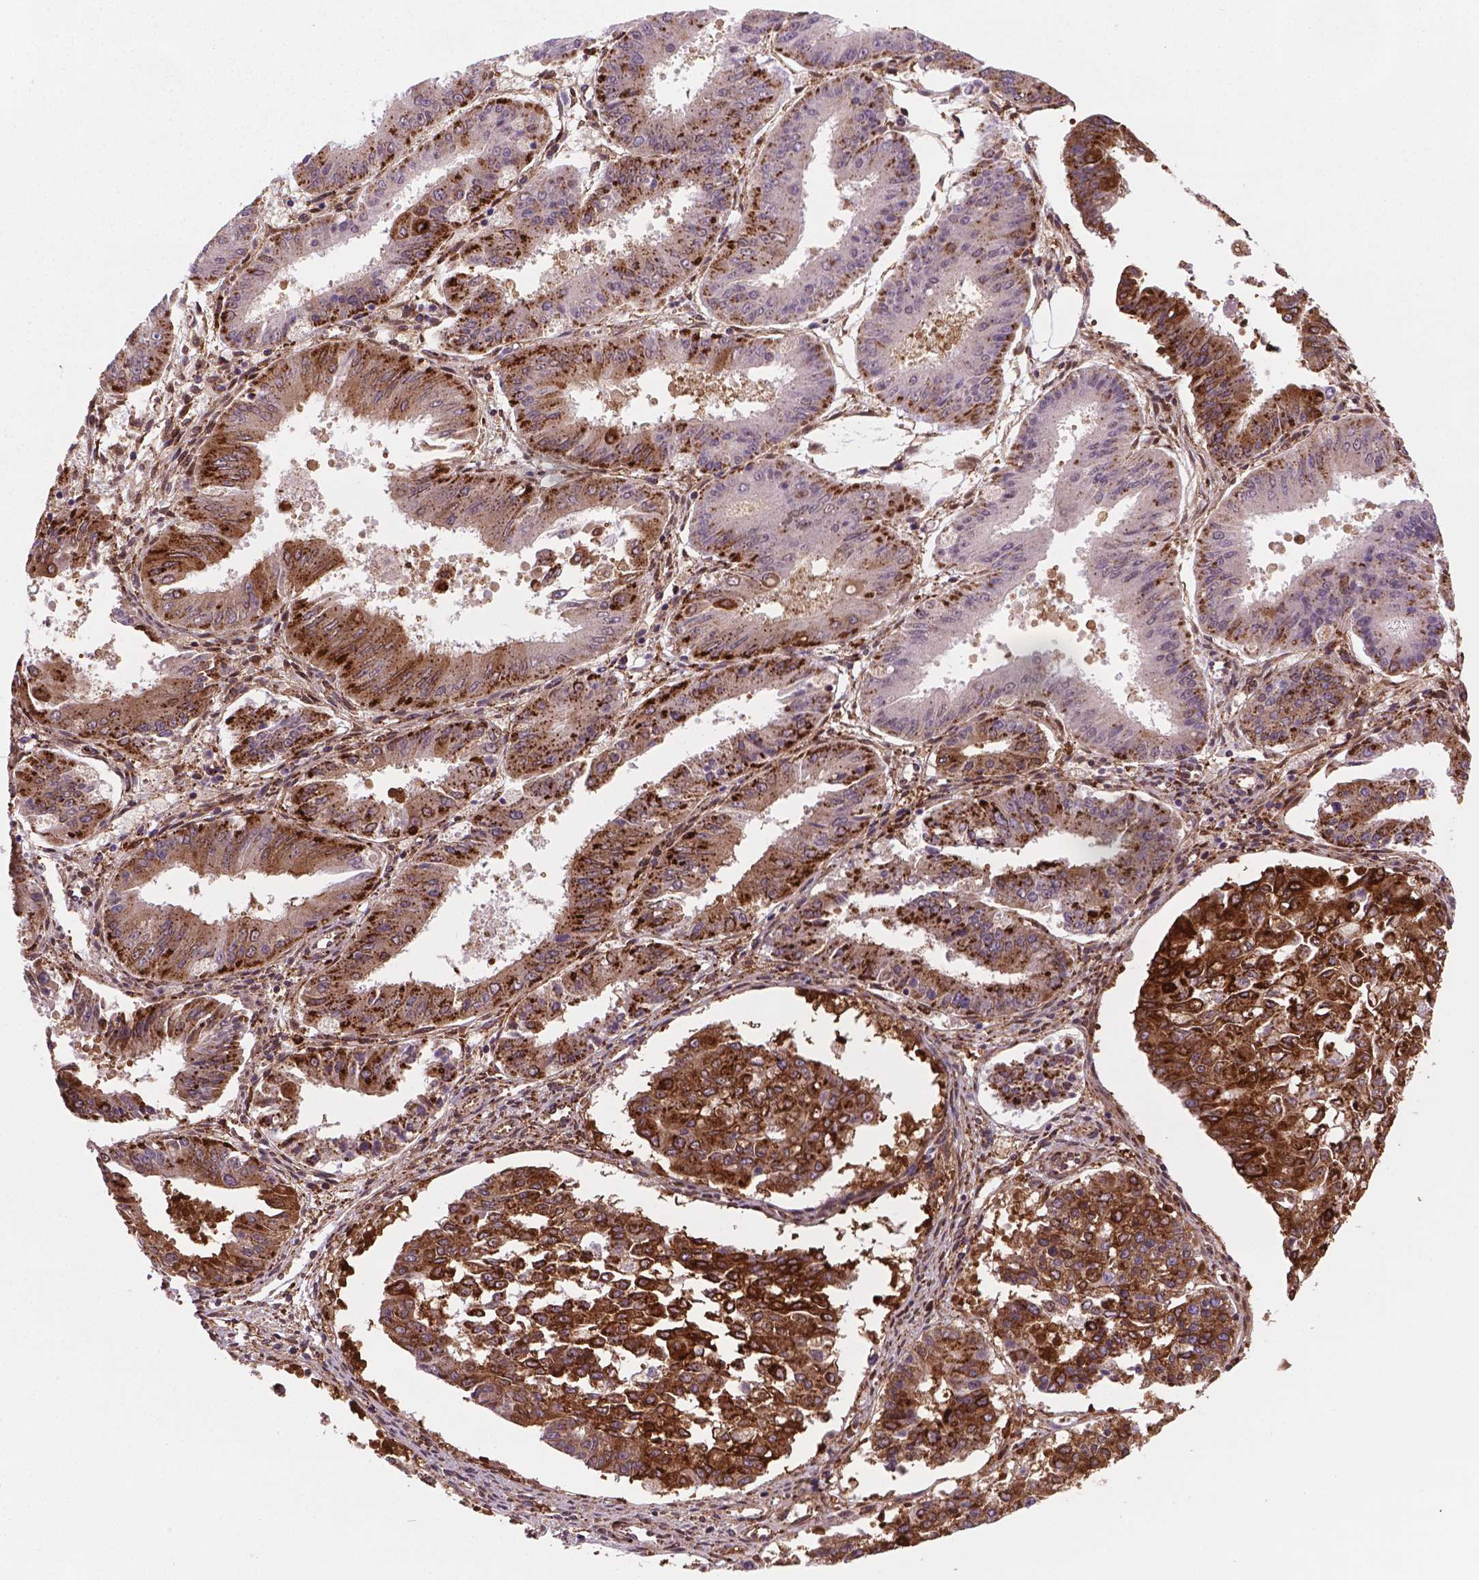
{"staining": {"intensity": "moderate", "quantity": "25%-75%", "location": "cytoplasmic/membranous,nuclear"}, "tissue": "ovarian cancer", "cell_type": "Tumor cells", "image_type": "cancer", "snomed": [{"axis": "morphology", "description": "Carcinoma, endometroid"}, {"axis": "topography", "description": "Ovary"}], "caption": "Immunohistochemical staining of endometroid carcinoma (ovarian) shows medium levels of moderate cytoplasmic/membranous and nuclear protein staining in approximately 25%-75% of tumor cells.", "gene": "PLIN3", "patient": {"sex": "female", "age": 42}}